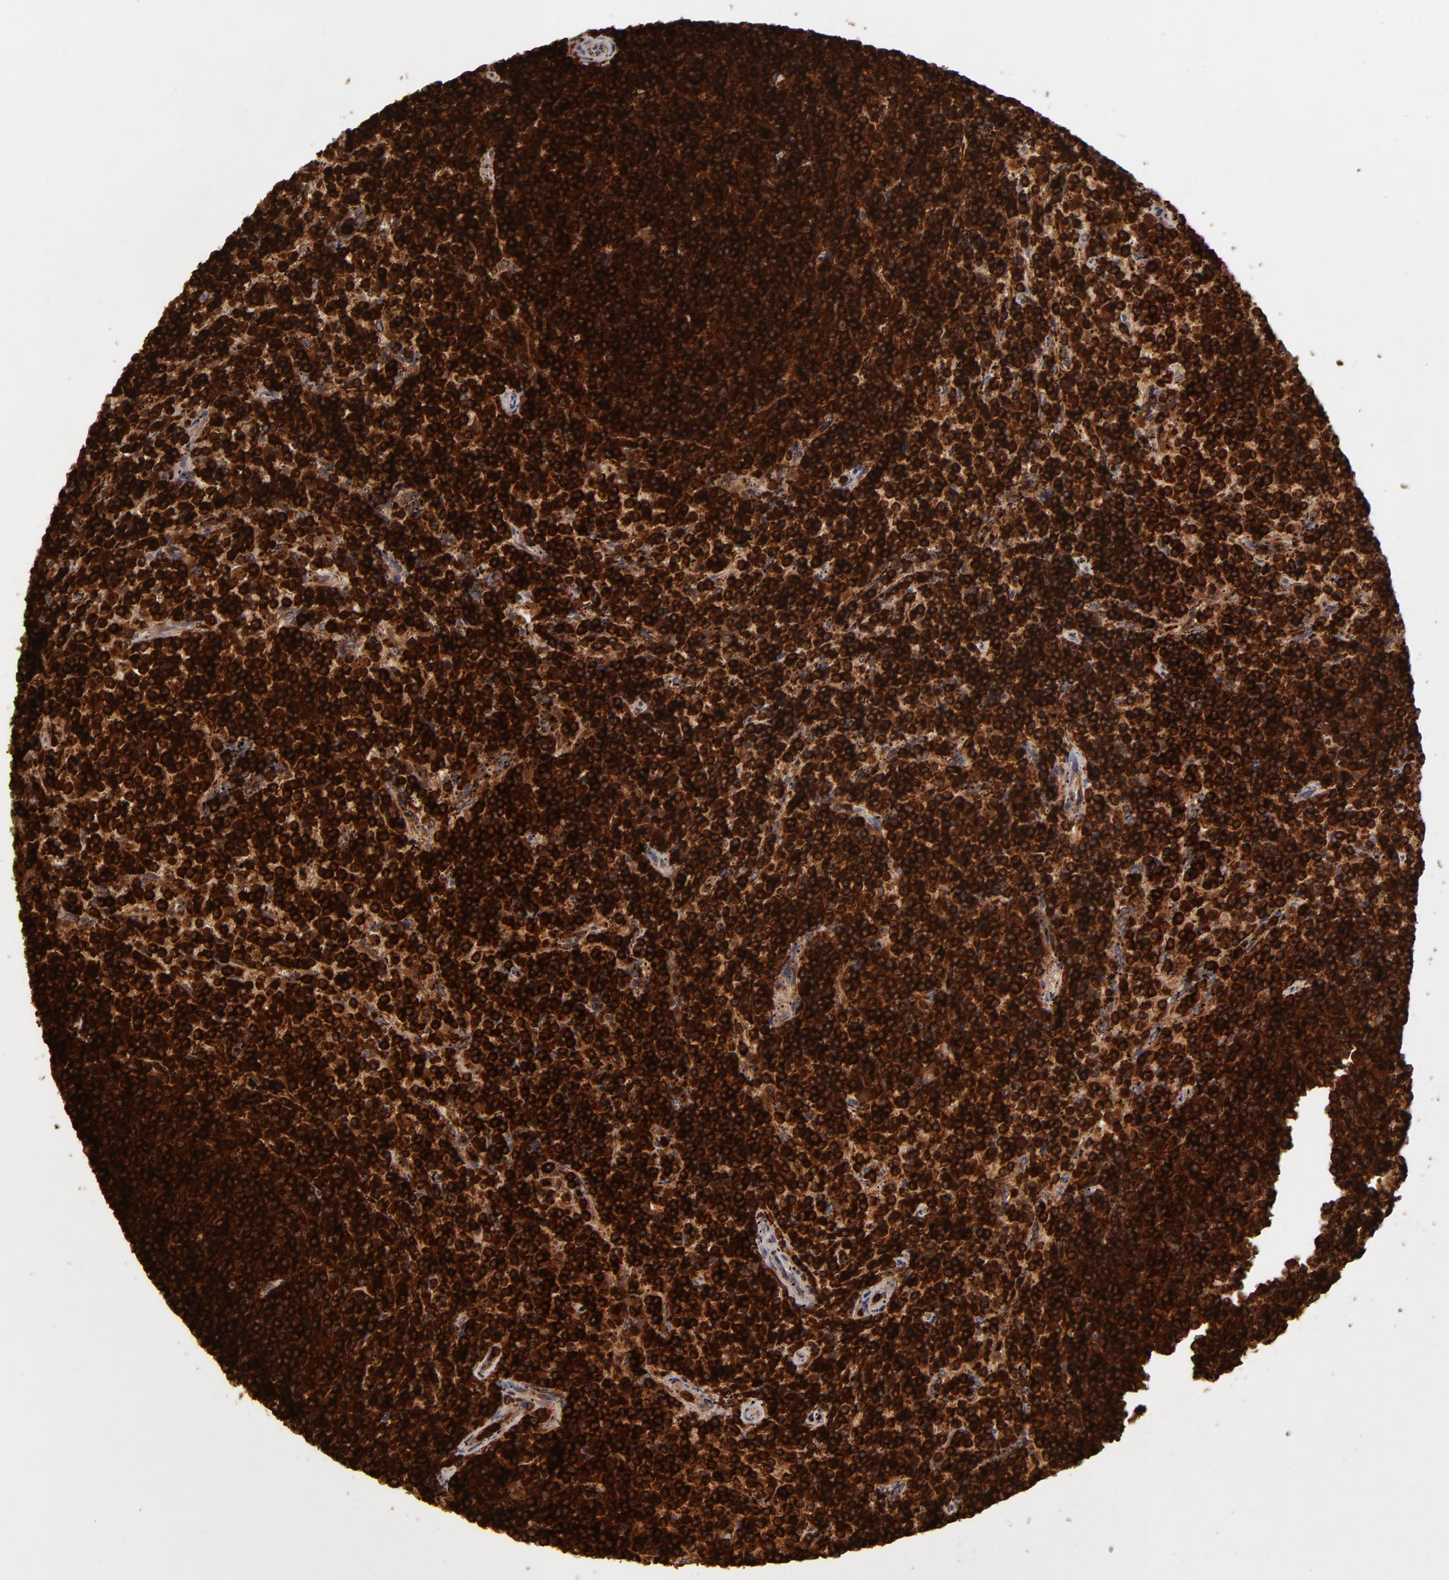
{"staining": {"intensity": "strong", "quantity": ">75%", "location": "cytoplasmic/membranous"}, "tissue": "lymphoma", "cell_type": "Tumor cells", "image_type": "cancer", "snomed": [{"axis": "morphology", "description": "Malignant lymphoma, non-Hodgkin's type, Low grade"}, {"axis": "topography", "description": "Spleen"}], "caption": "This is an image of IHC staining of lymphoma, which shows strong expression in the cytoplasmic/membranous of tumor cells.", "gene": "WAS", "patient": {"sex": "female", "age": 50}}